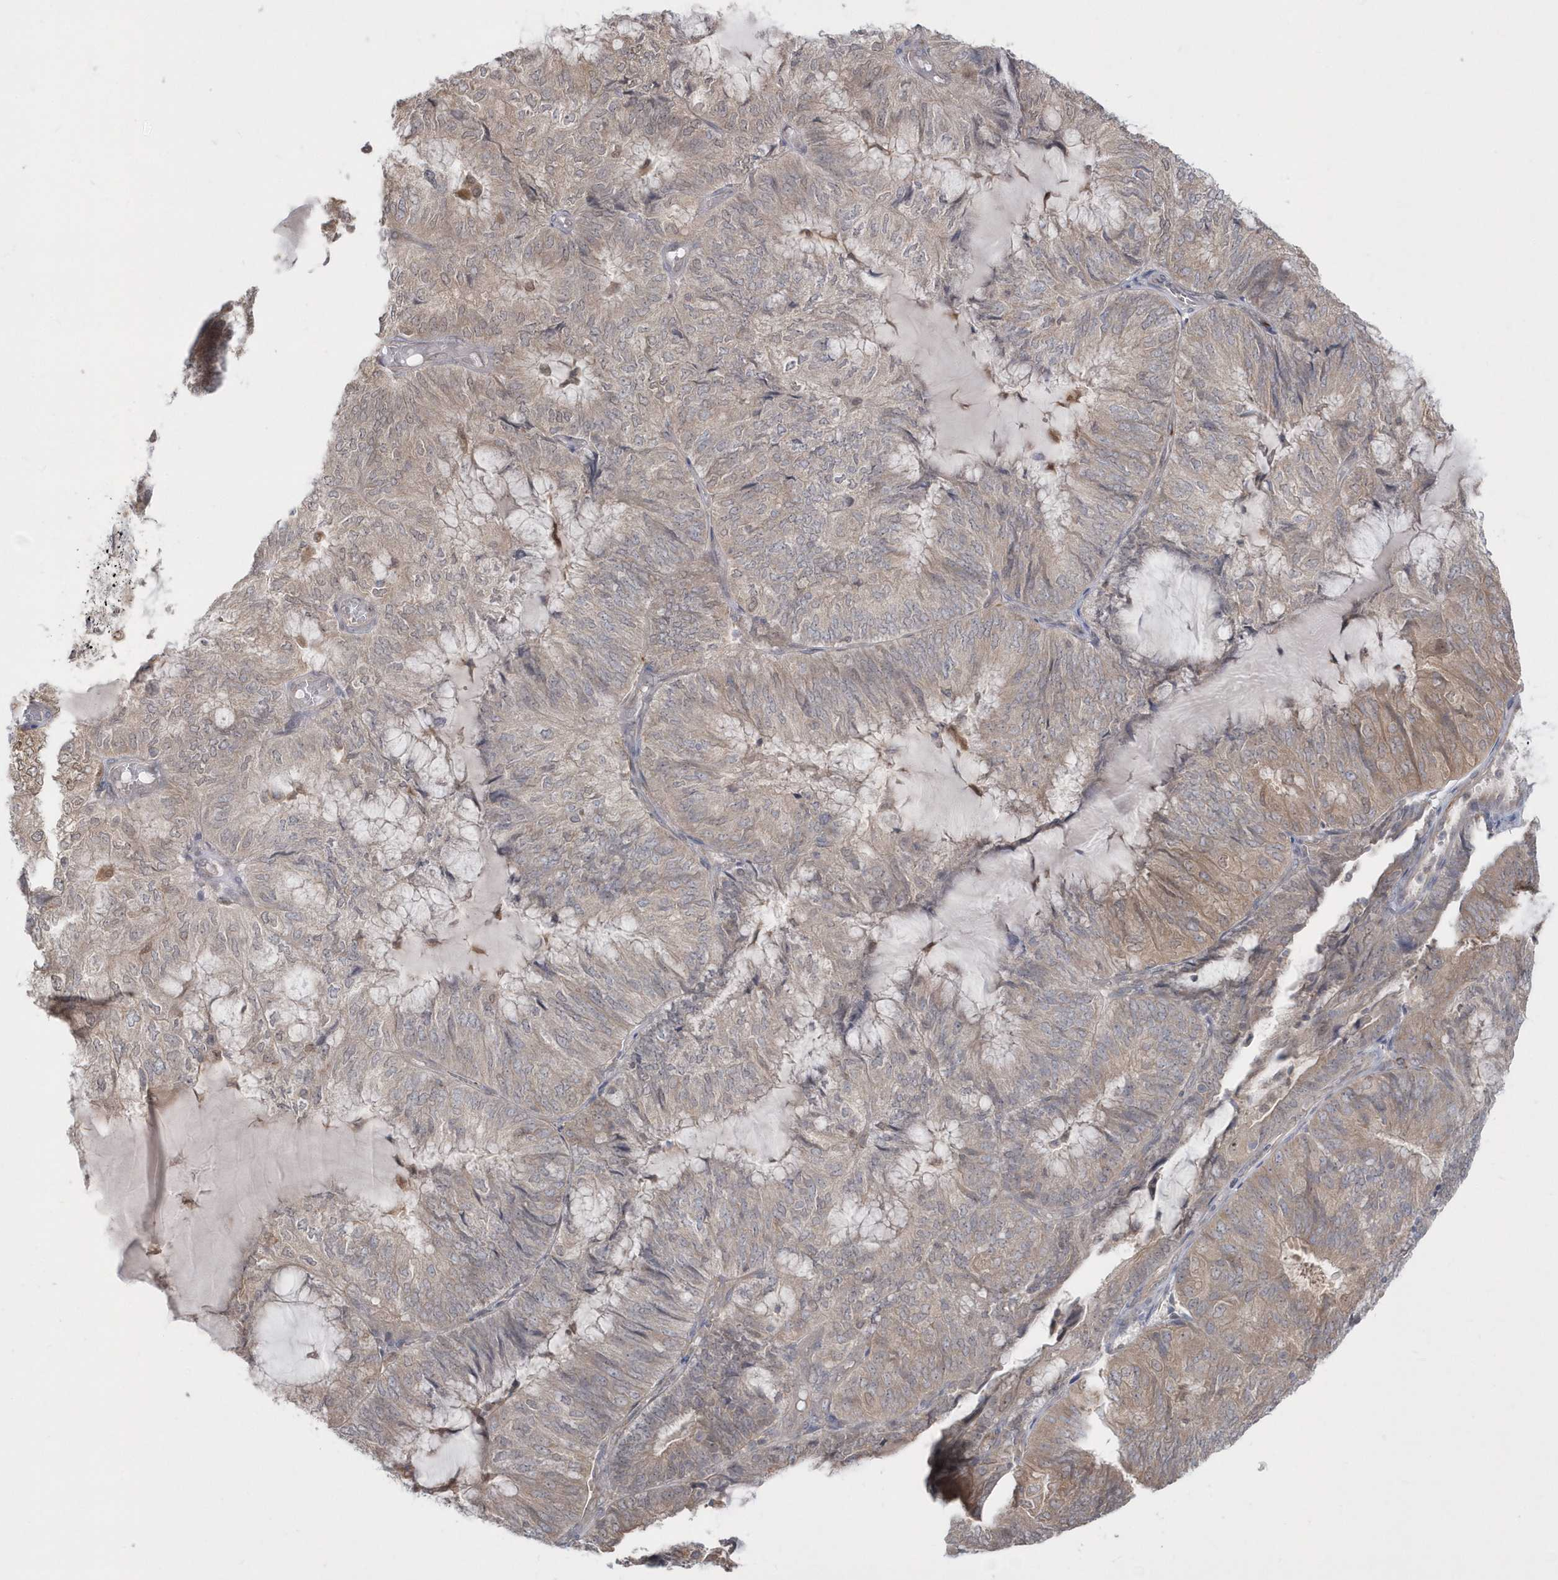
{"staining": {"intensity": "weak", "quantity": ">75%", "location": "cytoplasmic/membranous"}, "tissue": "endometrial cancer", "cell_type": "Tumor cells", "image_type": "cancer", "snomed": [{"axis": "morphology", "description": "Adenocarcinoma, NOS"}, {"axis": "topography", "description": "Endometrium"}], "caption": "Endometrial cancer (adenocarcinoma) was stained to show a protein in brown. There is low levels of weak cytoplasmic/membranous positivity in approximately >75% of tumor cells. The staining was performed using DAB, with brown indicating positive protein expression. Nuclei are stained blue with hematoxylin.", "gene": "DHX57", "patient": {"sex": "female", "age": 81}}